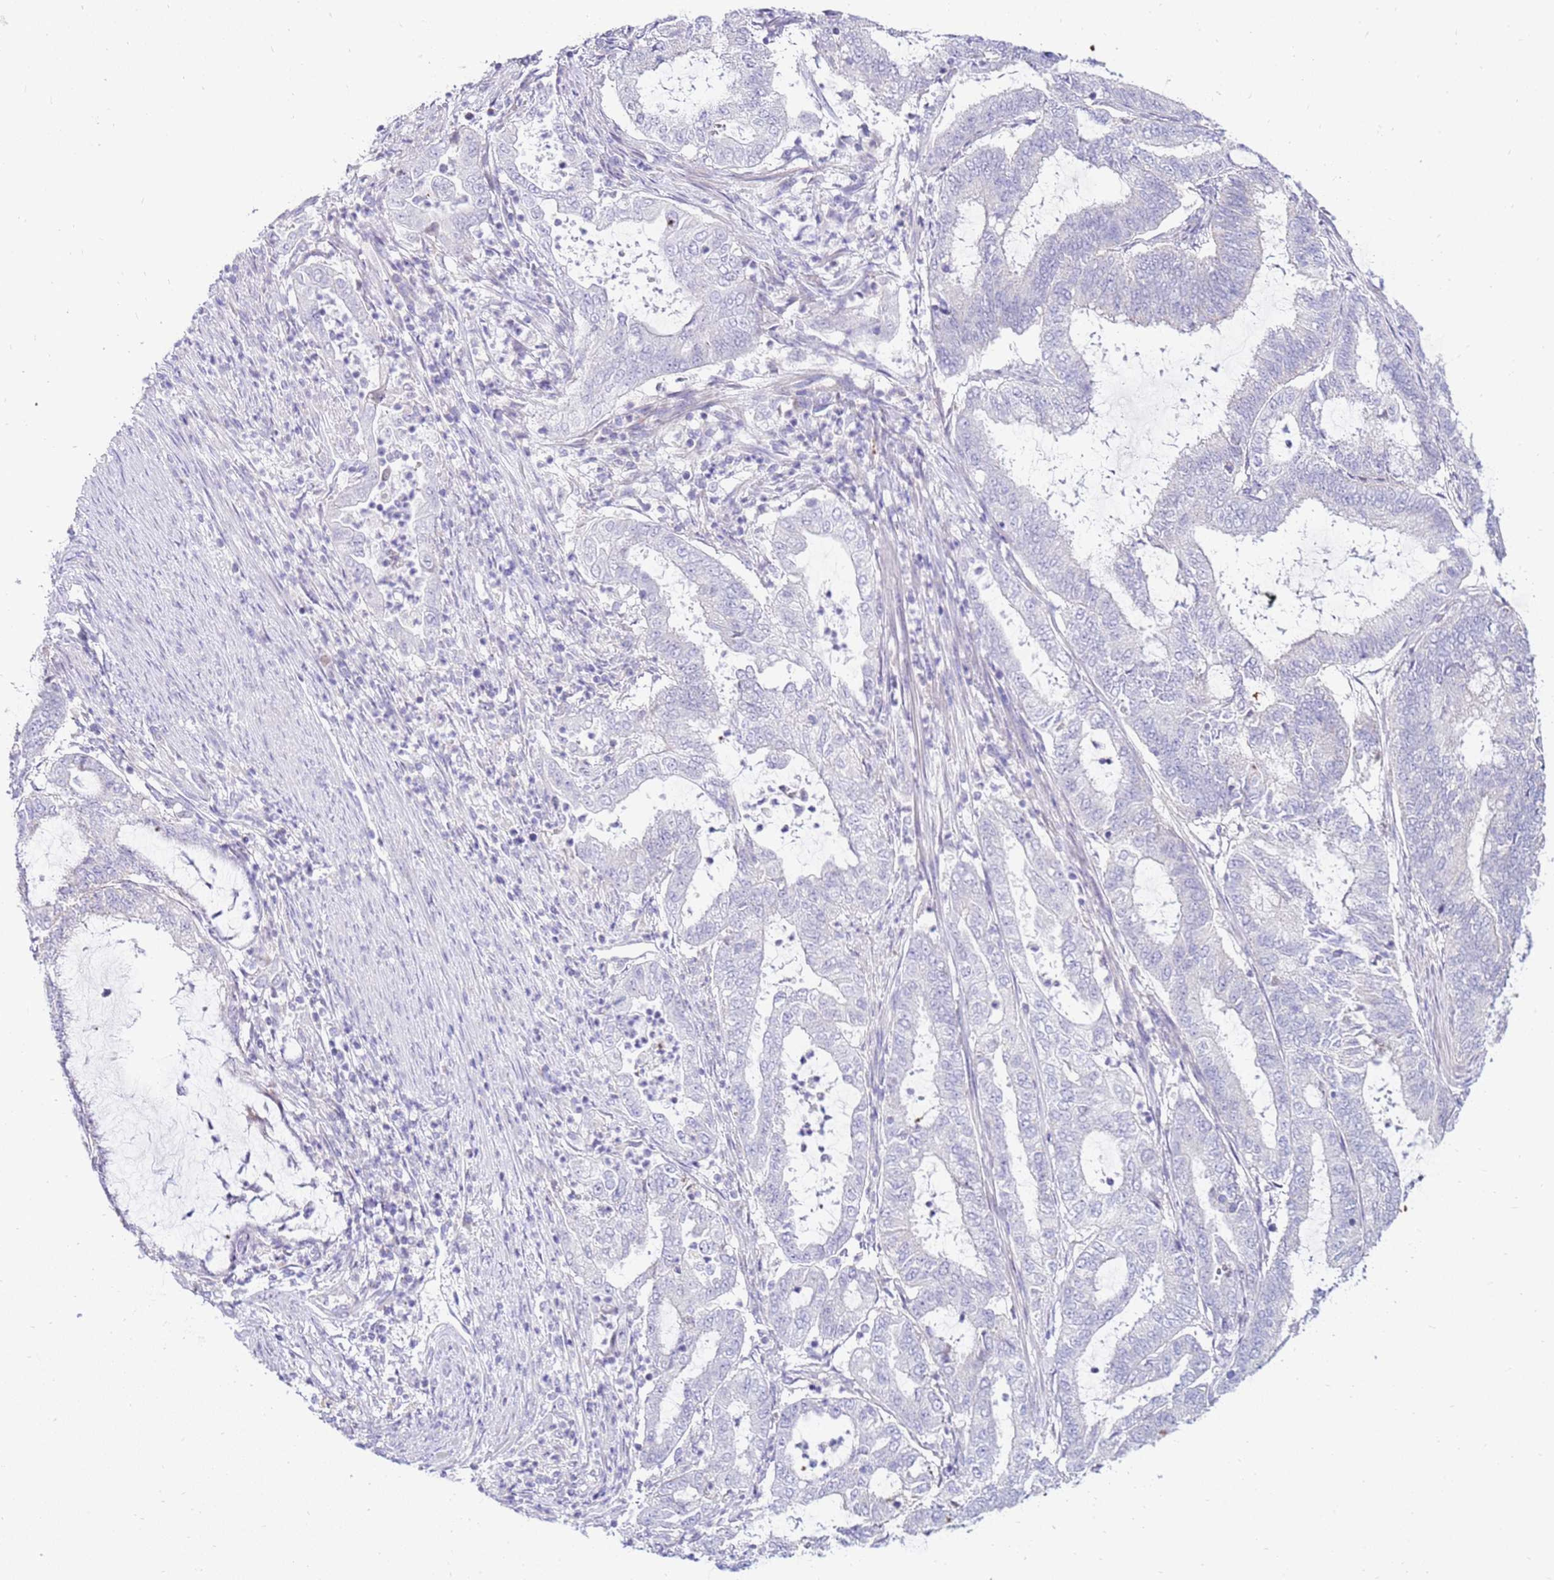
{"staining": {"intensity": "negative", "quantity": "none", "location": "none"}, "tissue": "endometrial cancer", "cell_type": "Tumor cells", "image_type": "cancer", "snomed": [{"axis": "morphology", "description": "Adenocarcinoma, NOS"}, {"axis": "topography", "description": "Endometrium"}], "caption": "Protein analysis of endometrial adenocarcinoma reveals no significant positivity in tumor cells.", "gene": "IGF1R", "patient": {"sex": "female", "age": 51}}